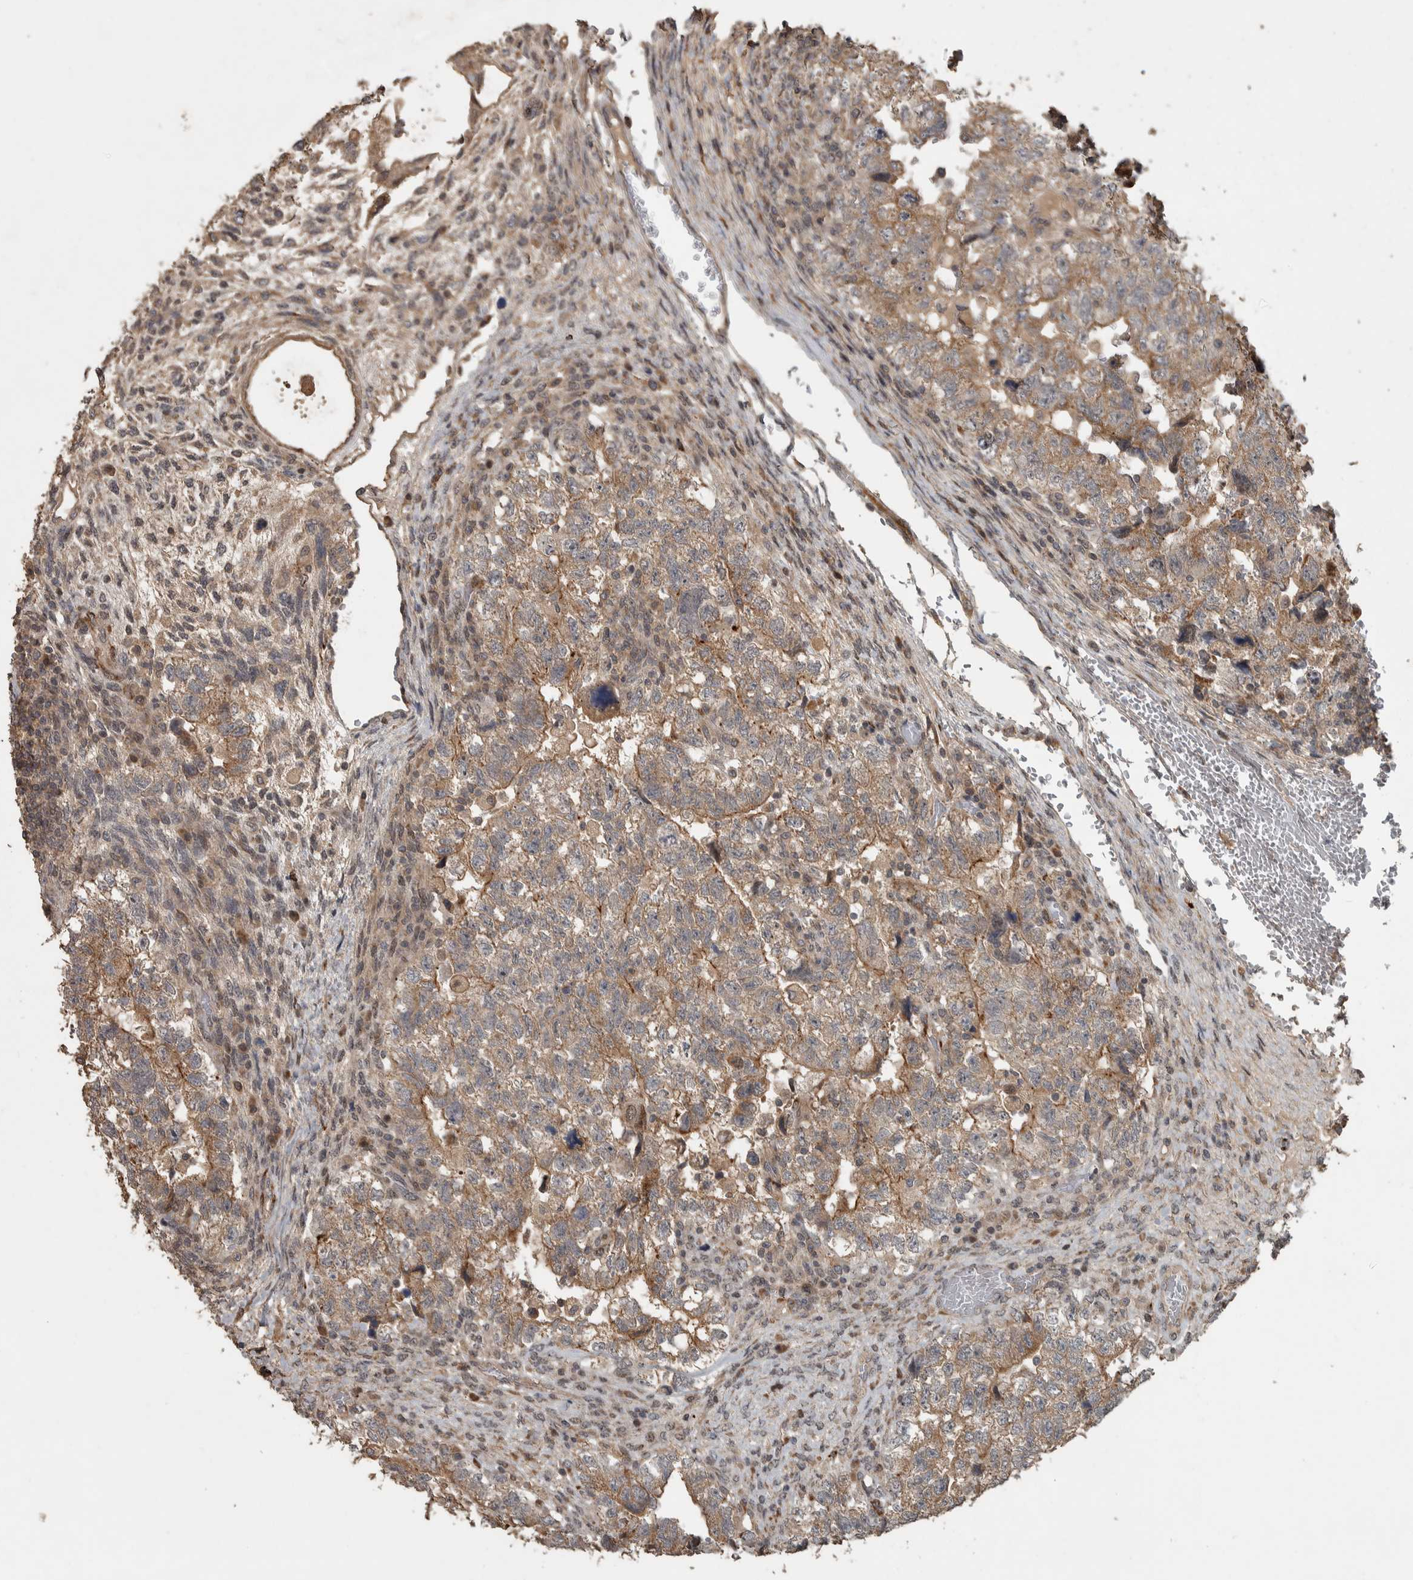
{"staining": {"intensity": "weak", "quantity": ">75%", "location": "cytoplasmic/membranous"}, "tissue": "testis cancer", "cell_type": "Tumor cells", "image_type": "cancer", "snomed": [{"axis": "morphology", "description": "Carcinoma, Embryonal, NOS"}, {"axis": "topography", "description": "Testis"}], "caption": "Tumor cells demonstrate low levels of weak cytoplasmic/membranous expression in about >75% of cells in human testis cancer (embryonal carcinoma).", "gene": "ERAL1", "patient": {"sex": "male", "age": 36}}